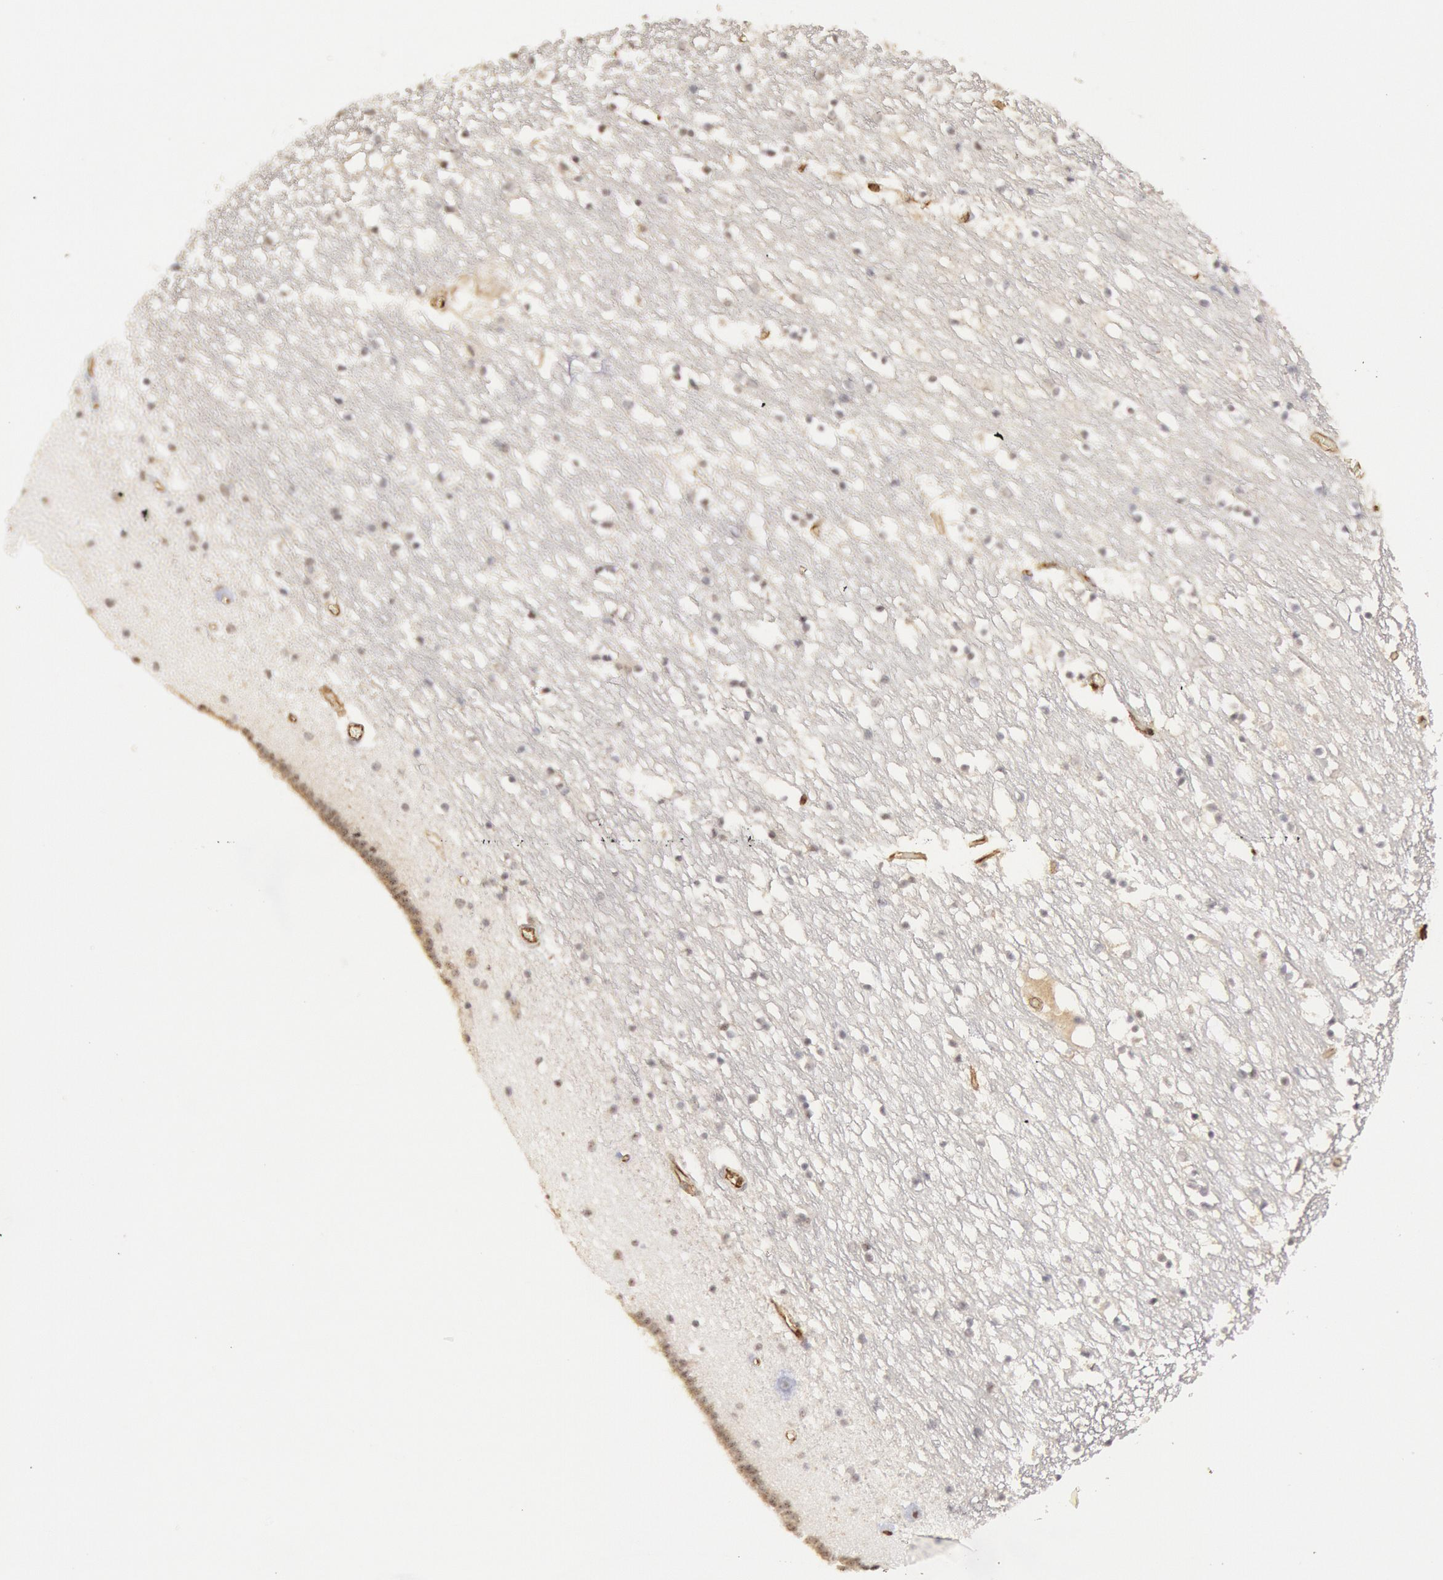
{"staining": {"intensity": "negative", "quantity": "none", "location": "none"}, "tissue": "caudate", "cell_type": "Glial cells", "image_type": "normal", "snomed": [{"axis": "morphology", "description": "Normal tissue, NOS"}, {"axis": "topography", "description": "Lateral ventricle wall"}], "caption": "This micrograph is of normal caudate stained with IHC to label a protein in brown with the nuclei are counter-stained blue. There is no positivity in glial cells.", "gene": "ENSG00000250264", "patient": {"sex": "male", "age": 45}}